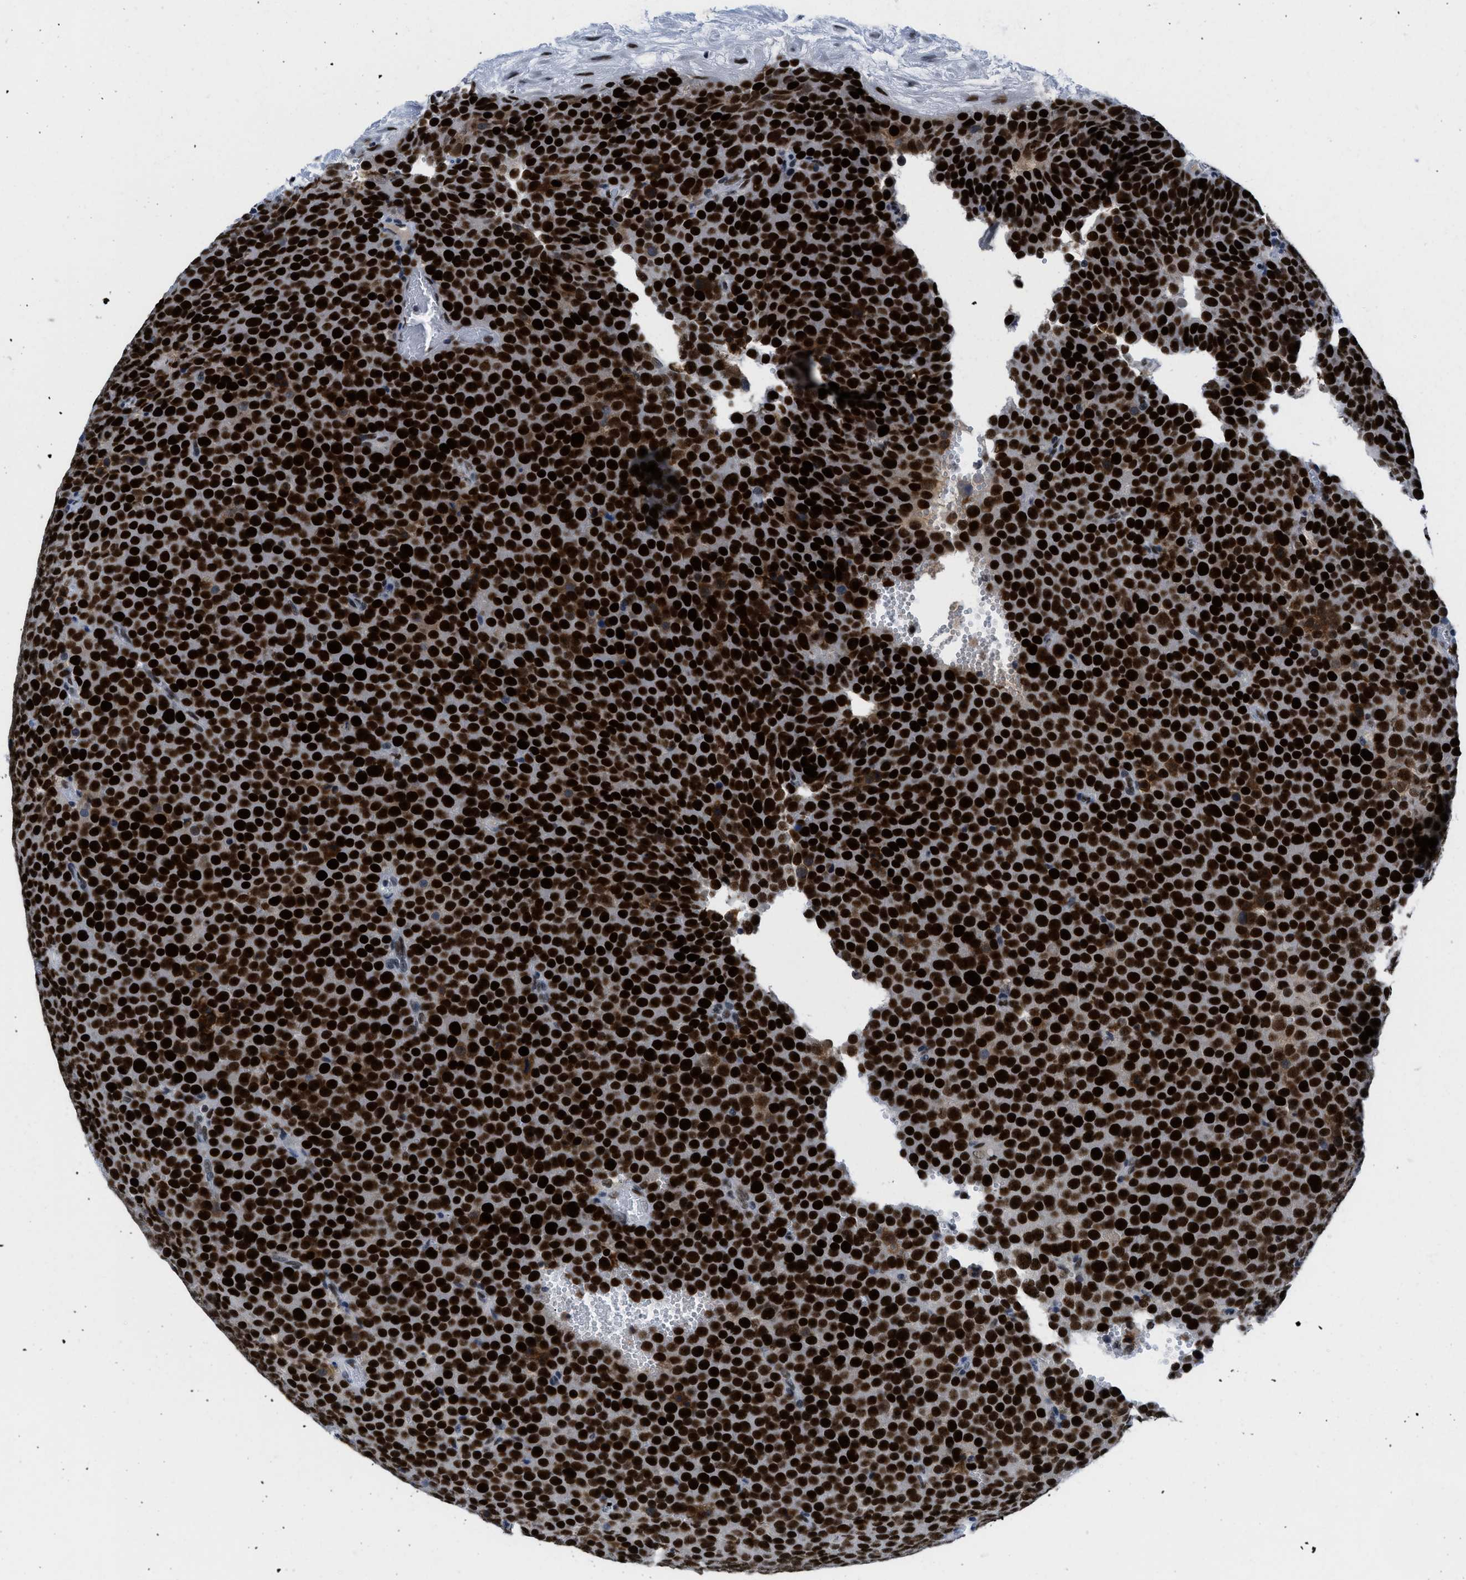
{"staining": {"intensity": "strong", "quantity": ">75%", "location": "nuclear"}, "tissue": "testis cancer", "cell_type": "Tumor cells", "image_type": "cancer", "snomed": [{"axis": "morphology", "description": "Normal tissue, NOS"}, {"axis": "morphology", "description": "Seminoma, NOS"}, {"axis": "topography", "description": "Testis"}], "caption": "A high amount of strong nuclear staining is identified in approximately >75% of tumor cells in seminoma (testis) tissue.", "gene": "SMARCAD1", "patient": {"sex": "male", "age": 71}}